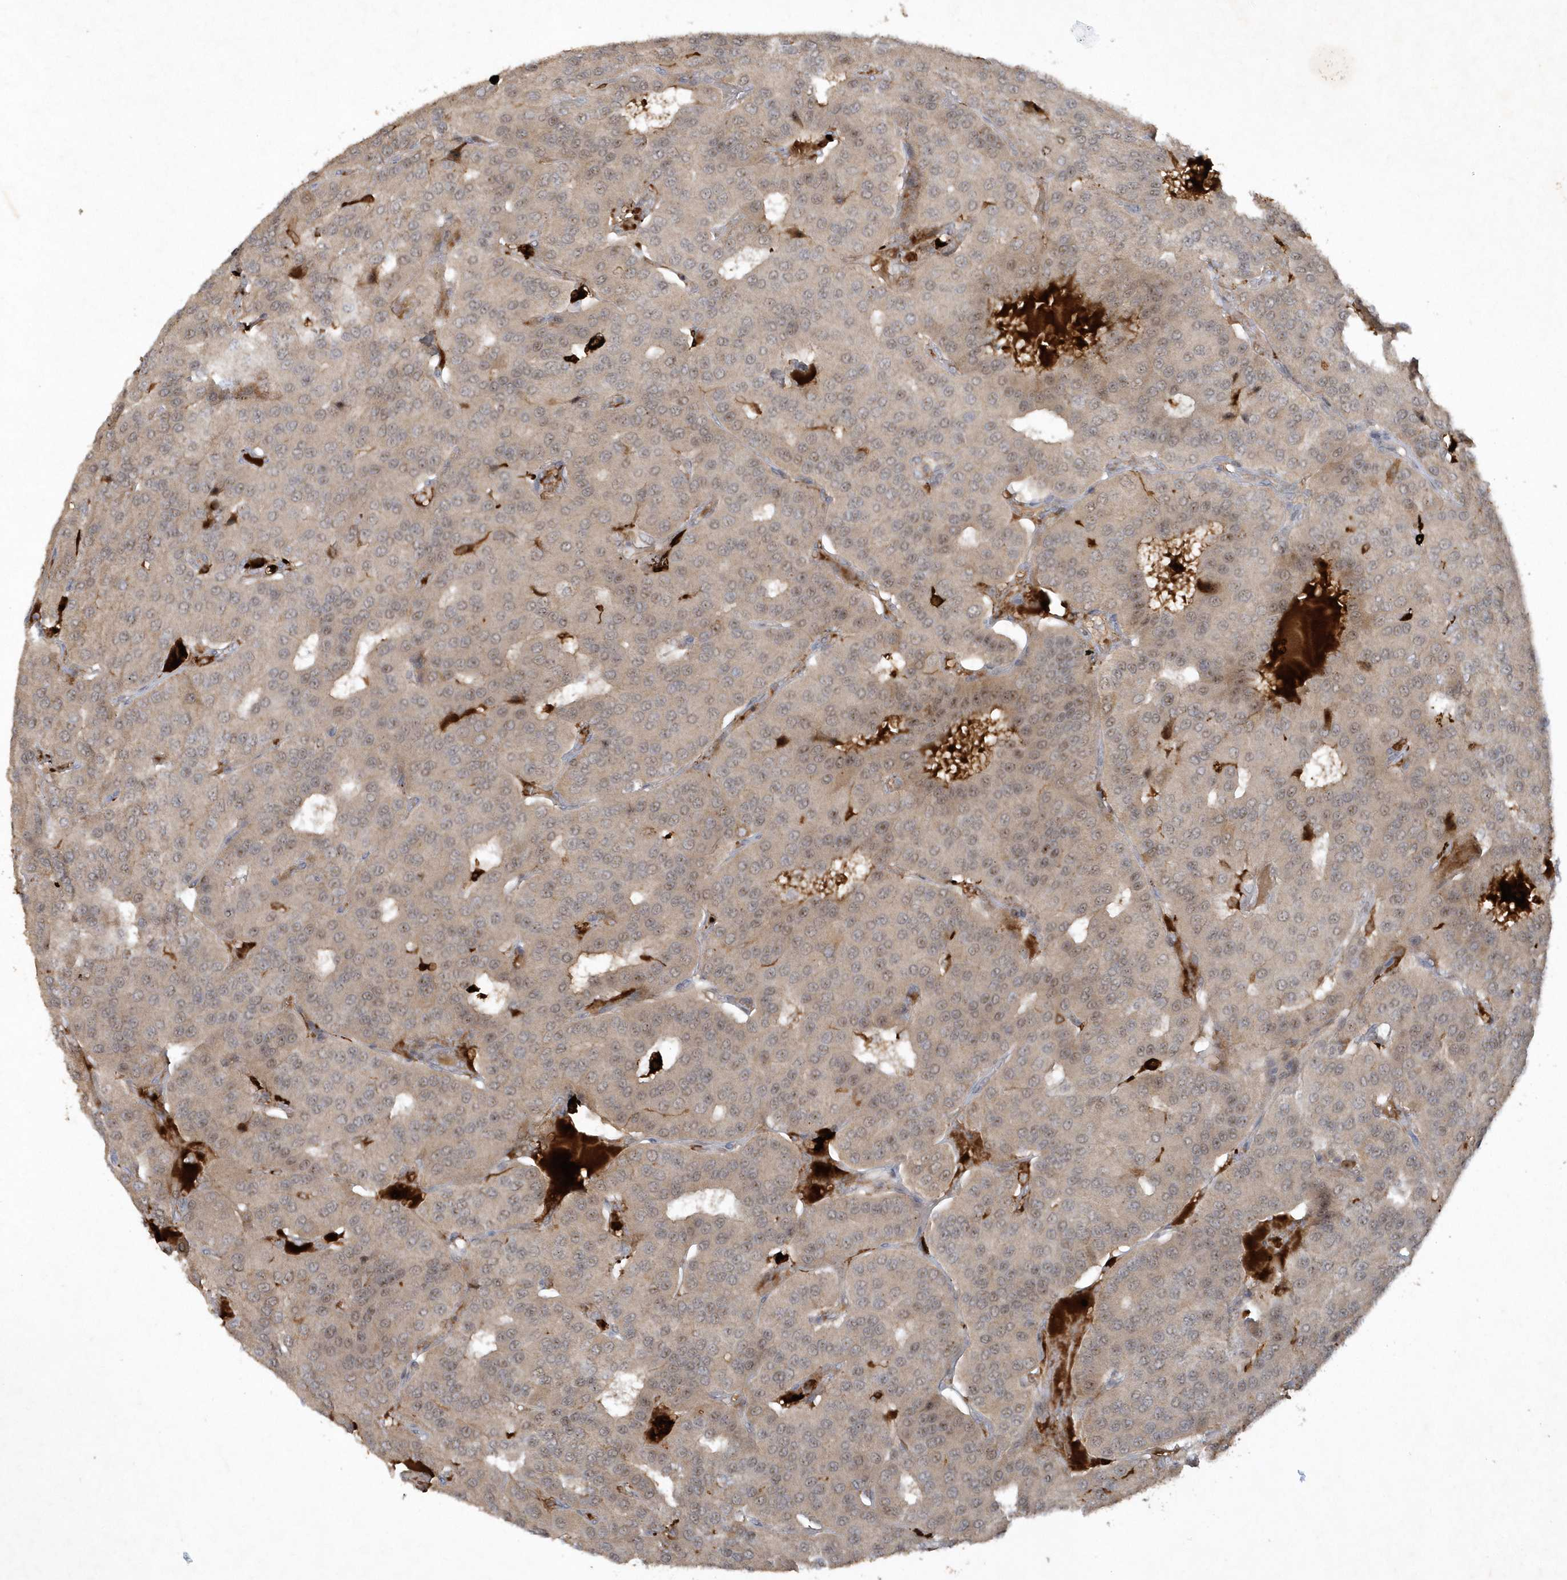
{"staining": {"intensity": "weak", "quantity": ">75%", "location": "cytoplasmic/membranous,nuclear"}, "tissue": "parathyroid gland", "cell_type": "Glandular cells", "image_type": "normal", "snomed": [{"axis": "morphology", "description": "Normal tissue, NOS"}, {"axis": "morphology", "description": "Adenoma, NOS"}, {"axis": "topography", "description": "Parathyroid gland"}], "caption": "Immunohistochemistry of unremarkable parathyroid gland exhibits low levels of weak cytoplasmic/membranous,nuclear positivity in about >75% of glandular cells. The staining was performed using DAB (3,3'-diaminobenzidine) to visualize the protein expression in brown, while the nuclei were stained in blue with hematoxylin (Magnification: 20x).", "gene": "THG1L", "patient": {"sex": "female", "age": 86}}